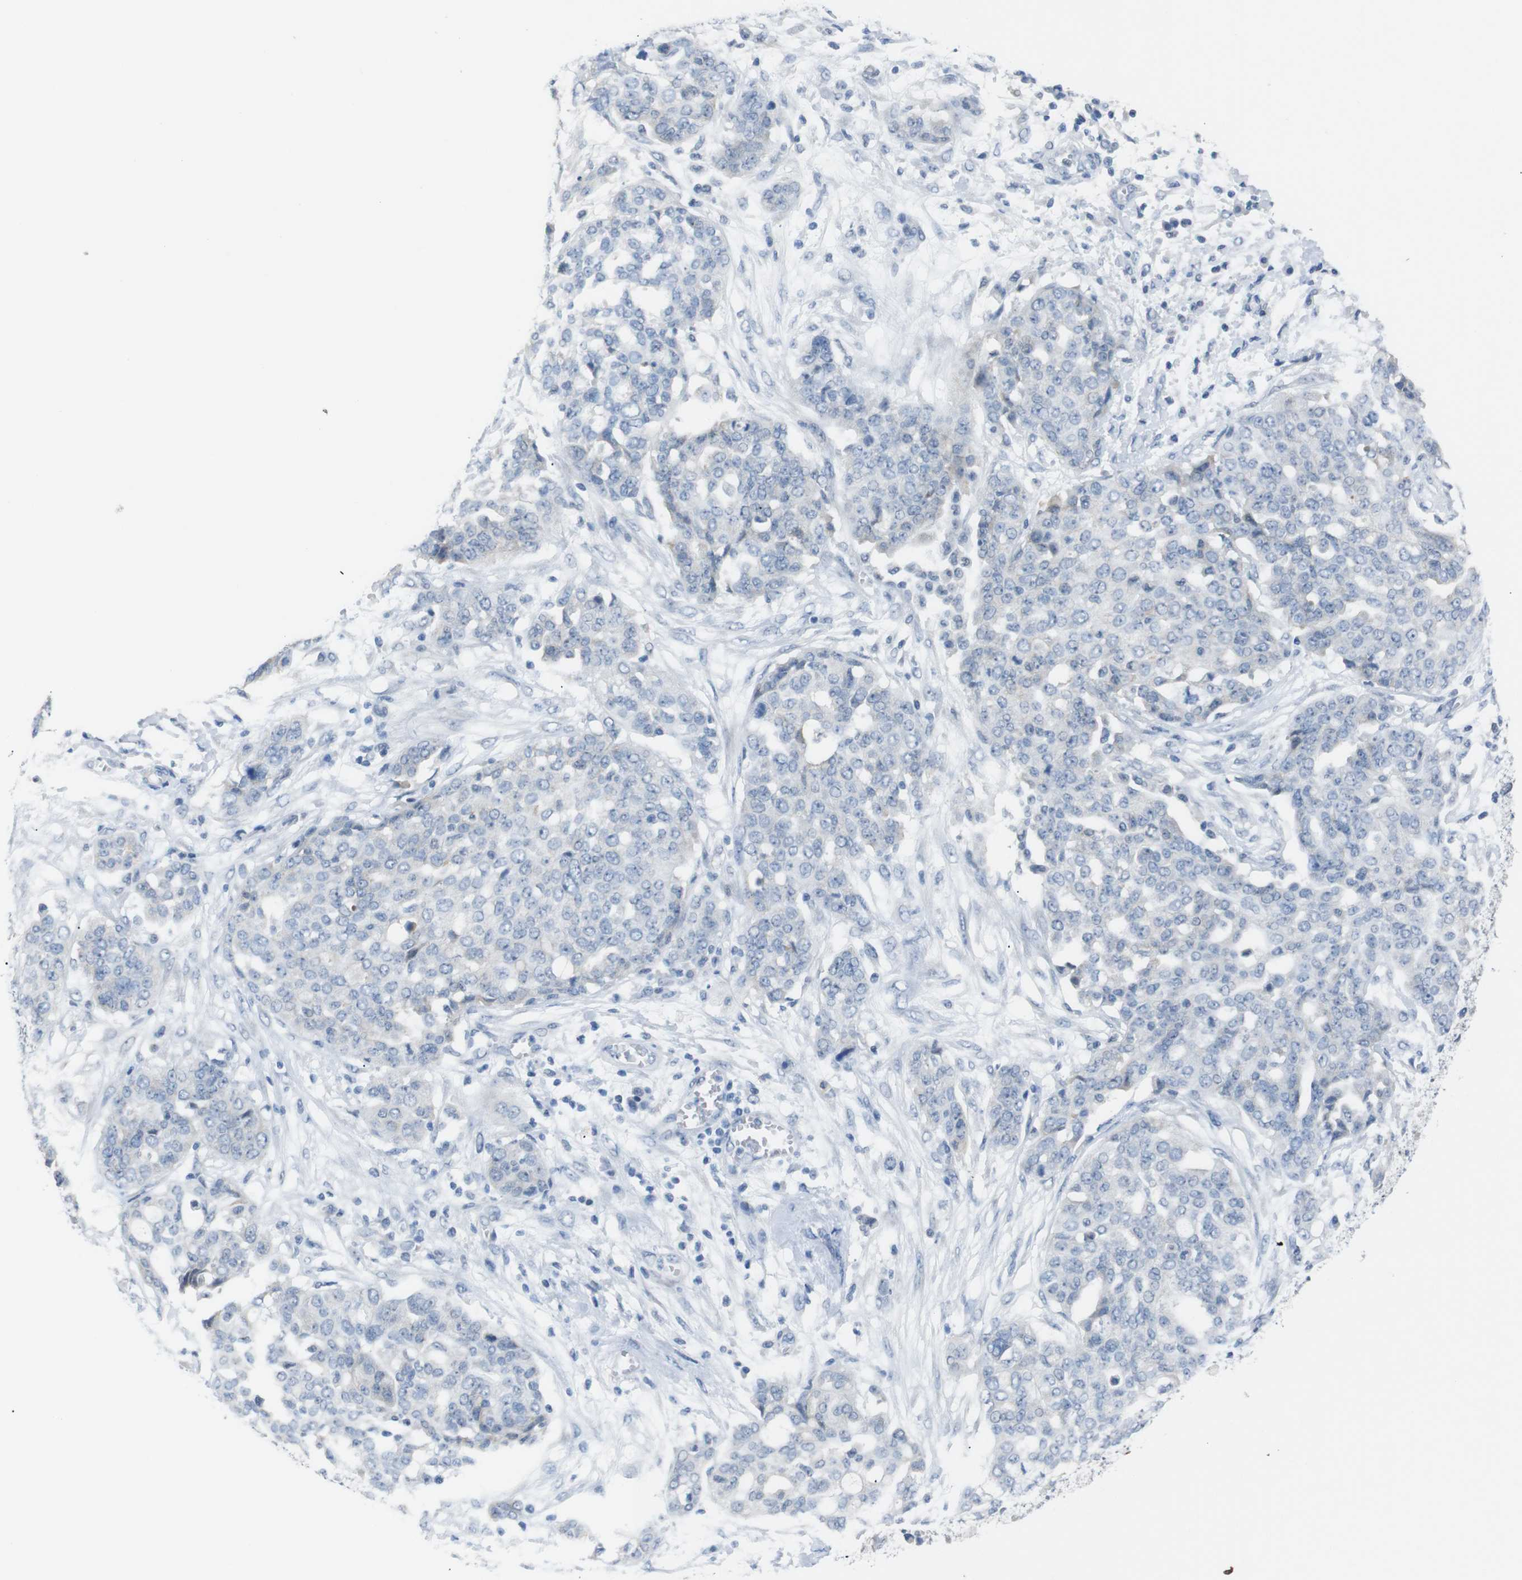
{"staining": {"intensity": "negative", "quantity": "none", "location": "none"}, "tissue": "ovarian cancer", "cell_type": "Tumor cells", "image_type": "cancer", "snomed": [{"axis": "morphology", "description": "Cystadenocarcinoma, serous, NOS"}, {"axis": "topography", "description": "Soft tissue"}, {"axis": "topography", "description": "Ovary"}], "caption": "IHC histopathology image of human ovarian cancer stained for a protein (brown), which displays no staining in tumor cells.", "gene": "CHRM5", "patient": {"sex": "female", "age": 57}}